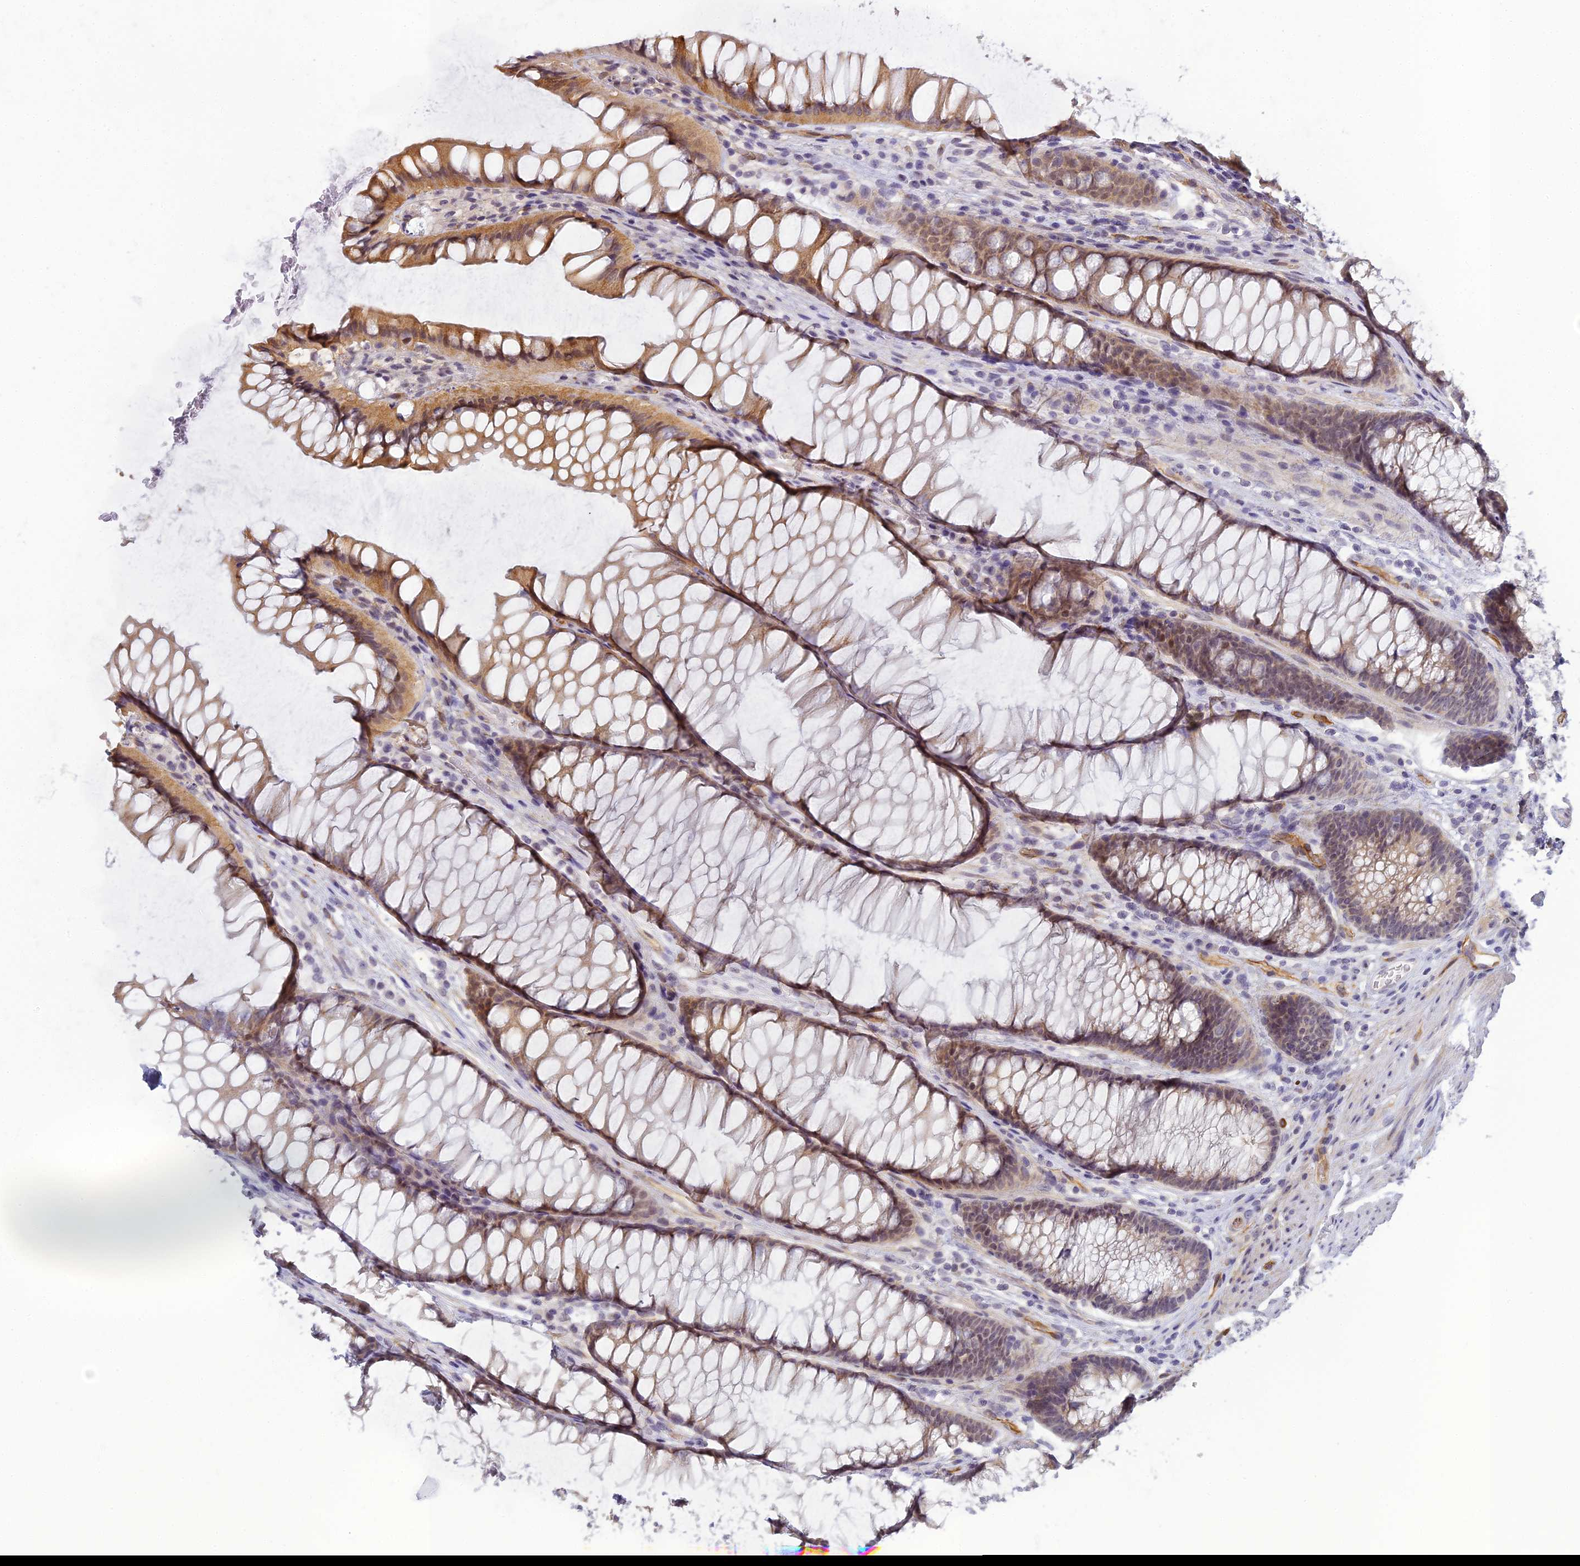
{"staining": {"intensity": "moderate", "quantity": ">75%", "location": "cytoplasmic/membranous"}, "tissue": "colon", "cell_type": "Endothelial cells", "image_type": "normal", "snomed": [{"axis": "morphology", "description": "Normal tissue, NOS"}, {"axis": "topography", "description": "Colon"}], "caption": "Brown immunohistochemical staining in unremarkable colon shows moderate cytoplasmic/membranous staining in approximately >75% of endothelial cells. The staining was performed using DAB (3,3'-diaminobenzidine), with brown indicating positive protein expression. Nuclei are stained blue with hematoxylin.", "gene": "RGL3", "patient": {"sex": "female", "age": 82}}